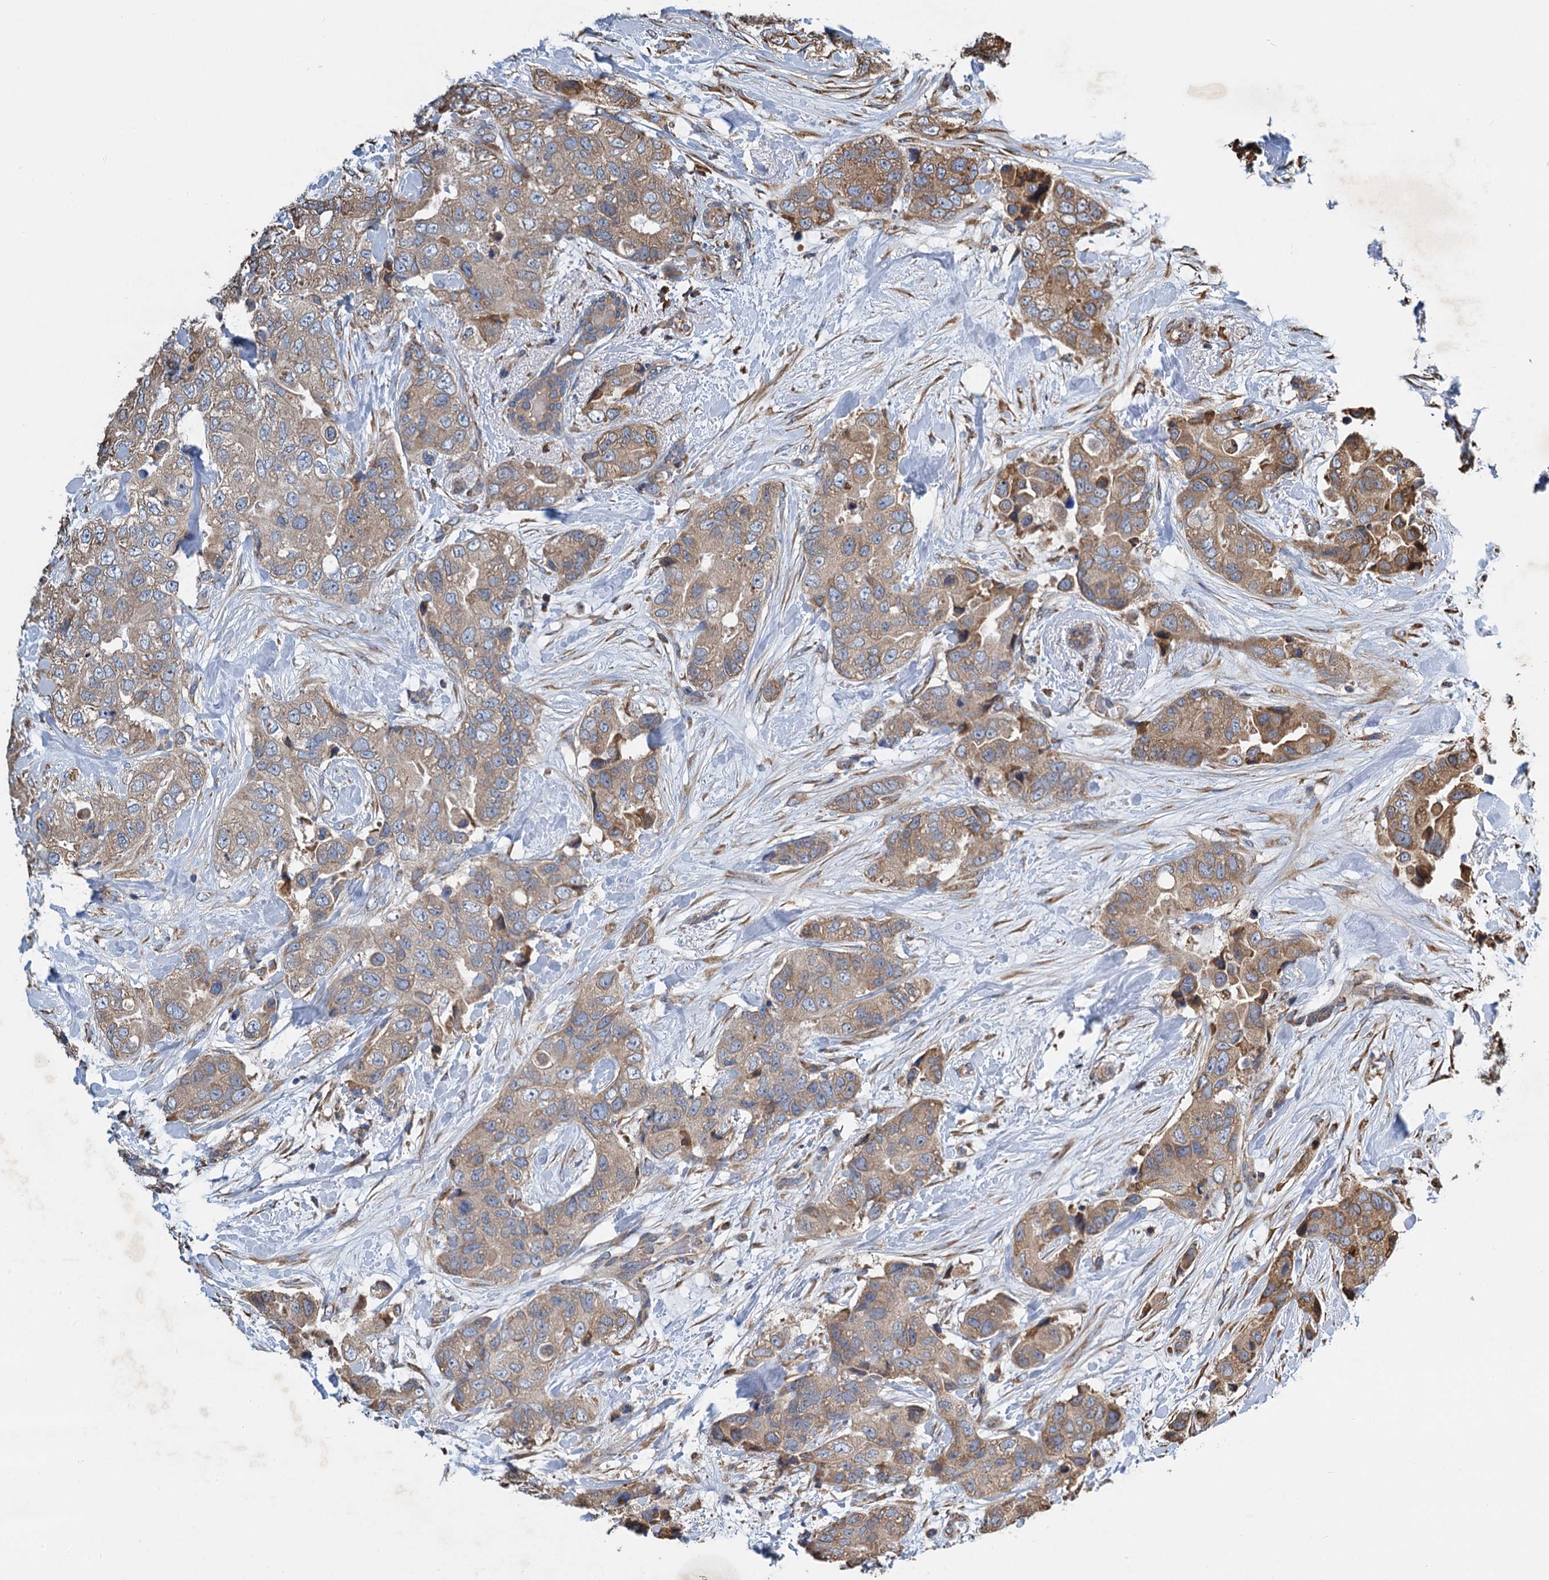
{"staining": {"intensity": "moderate", "quantity": ">75%", "location": "cytoplasmic/membranous"}, "tissue": "breast cancer", "cell_type": "Tumor cells", "image_type": "cancer", "snomed": [{"axis": "morphology", "description": "Duct carcinoma"}, {"axis": "topography", "description": "Breast"}], "caption": "Immunohistochemical staining of breast cancer (intraductal carcinoma) reveals medium levels of moderate cytoplasmic/membranous staining in about >75% of tumor cells.", "gene": "LINS1", "patient": {"sex": "female", "age": 62}}